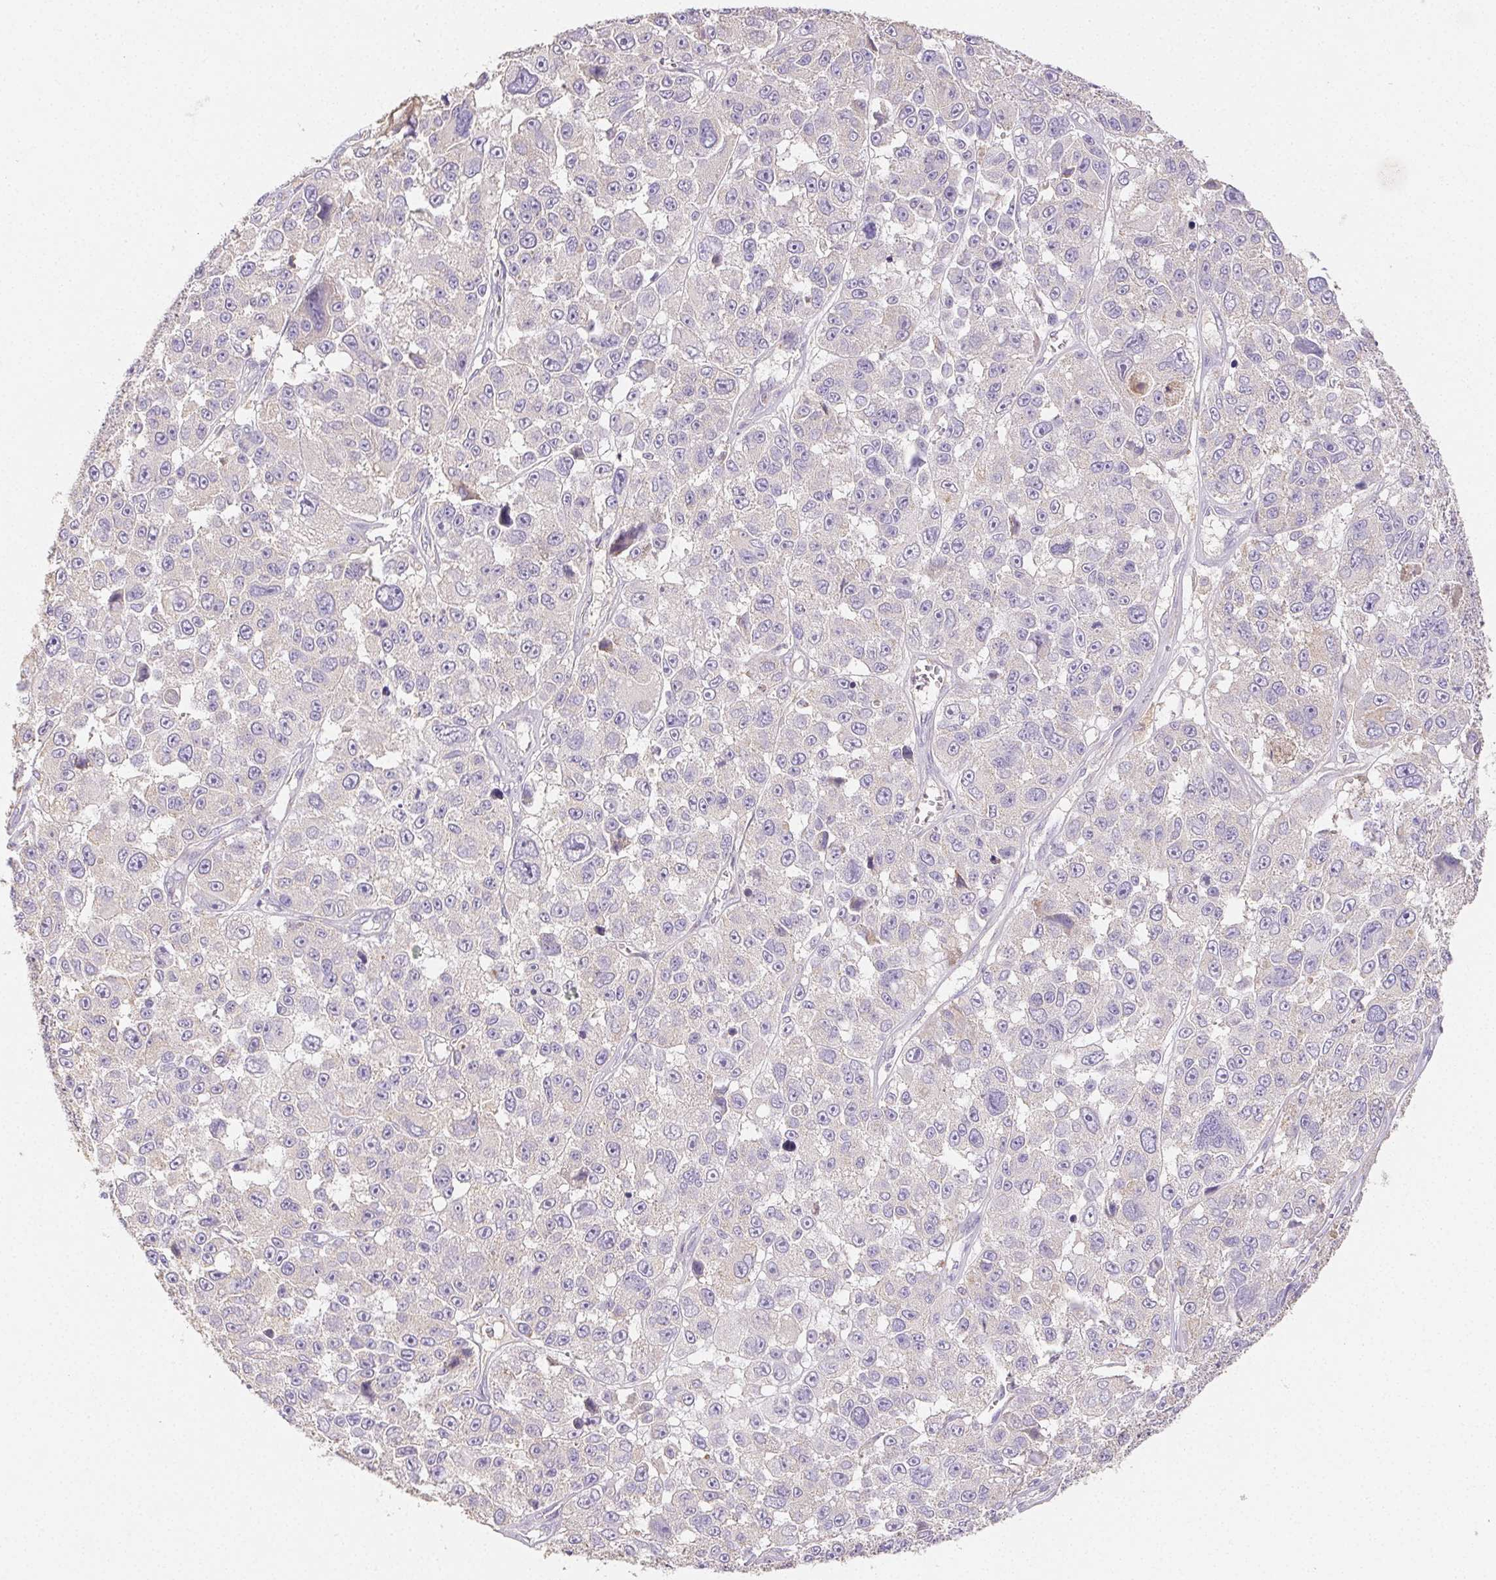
{"staining": {"intensity": "negative", "quantity": "none", "location": "none"}, "tissue": "melanoma", "cell_type": "Tumor cells", "image_type": "cancer", "snomed": [{"axis": "morphology", "description": "Malignant melanoma, NOS"}, {"axis": "topography", "description": "Skin"}], "caption": "Immunohistochemical staining of human malignant melanoma demonstrates no significant positivity in tumor cells.", "gene": "ACVR1B", "patient": {"sex": "female", "age": 66}}